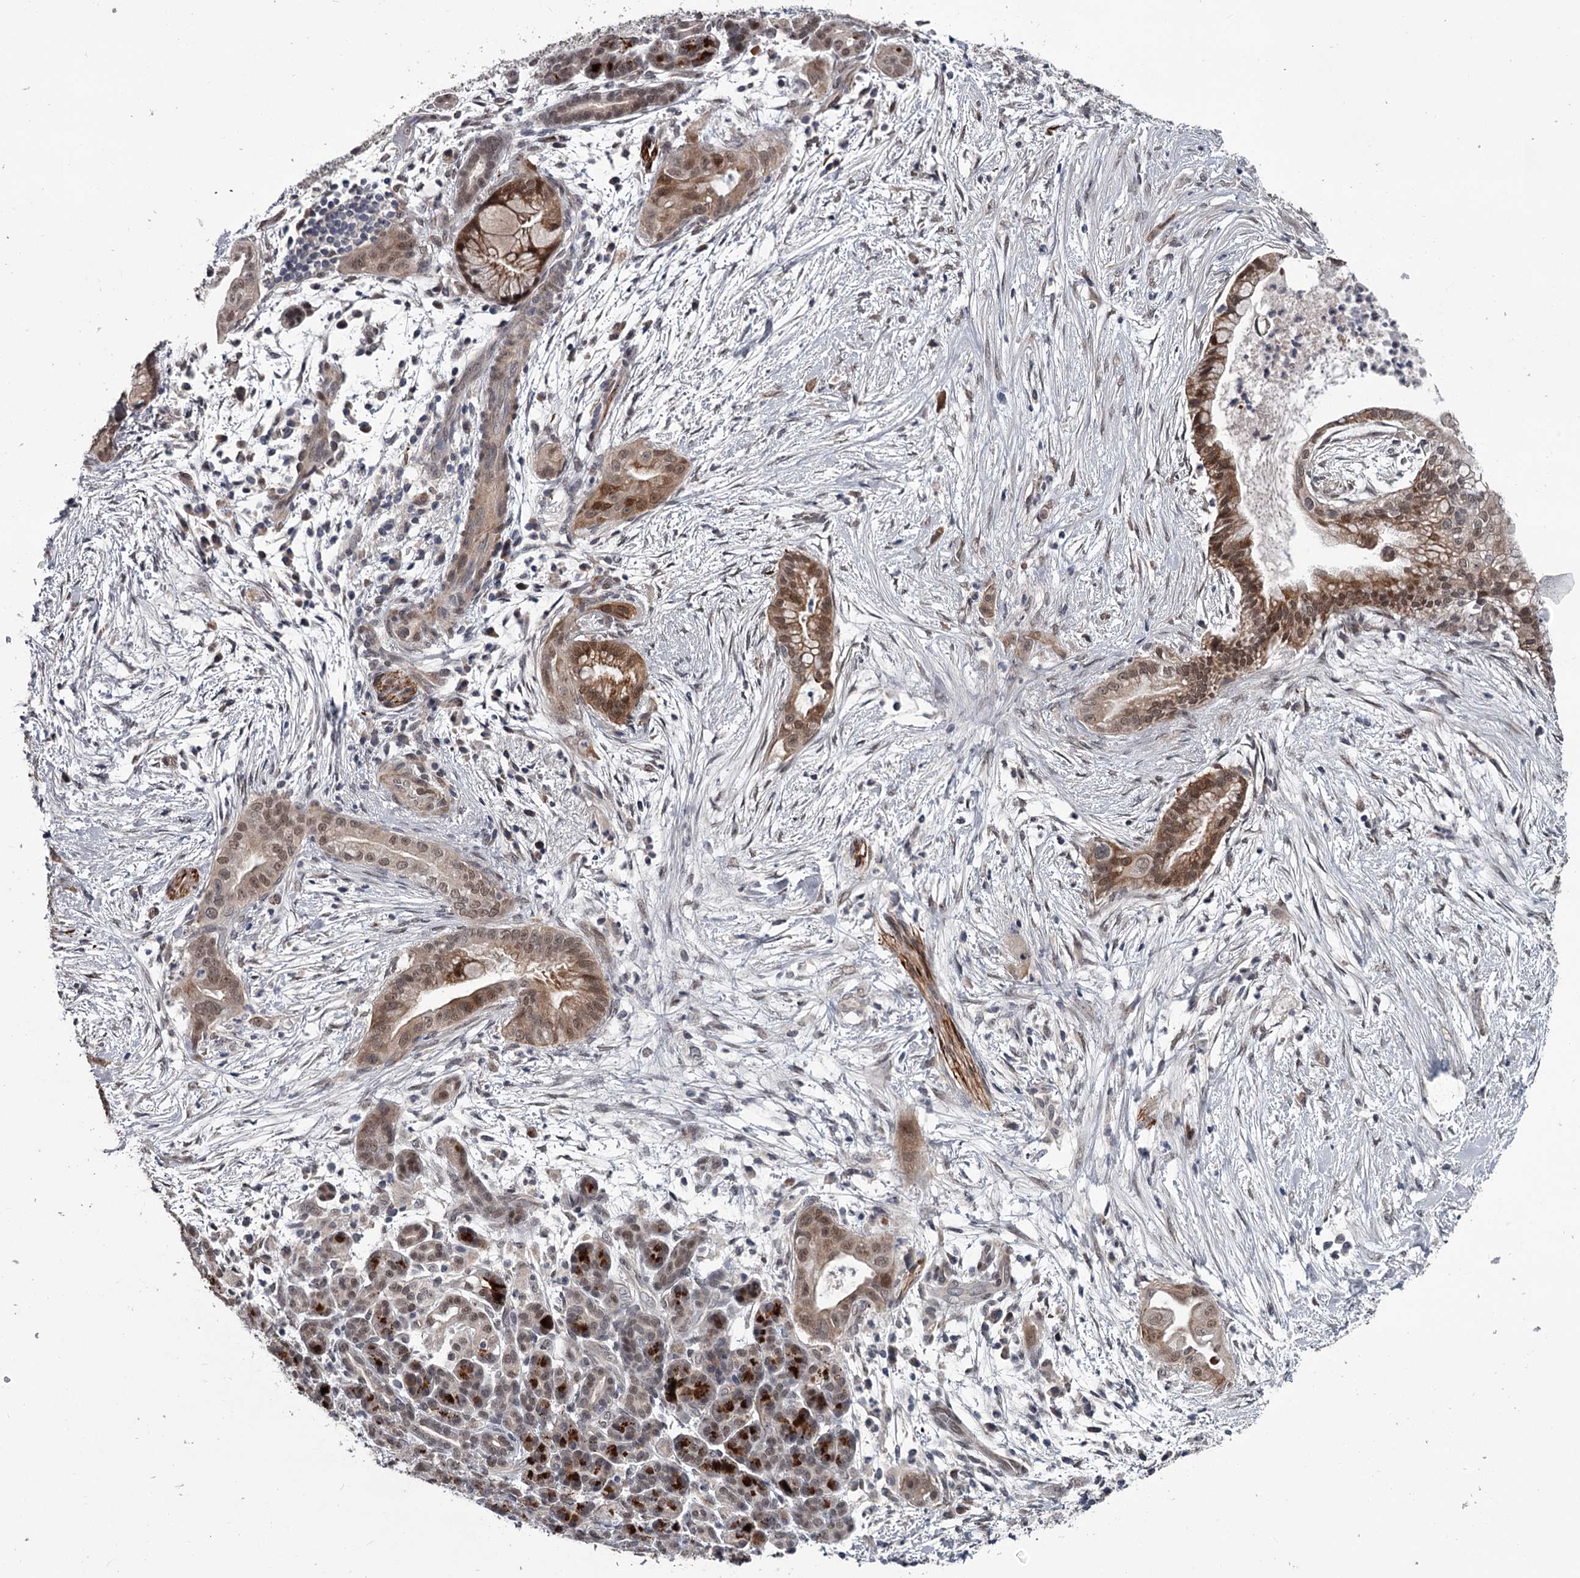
{"staining": {"intensity": "moderate", "quantity": "<25%", "location": "cytoplasmic/membranous,nuclear"}, "tissue": "pancreatic cancer", "cell_type": "Tumor cells", "image_type": "cancer", "snomed": [{"axis": "morphology", "description": "Adenocarcinoma, NOS"}, {"axis": "topography", "description": "Pancreas"}], "caption": "Approximately <25% of tumor cells in human pancreatic cancer (adenocarcinoma) exhibit moderate cytoplasmic/membranous and nuclear protein expression as visualized by brown immunohistochemical staining.", "gene": "PRPF40B", "patient": {"sex": "male", "age": 59}}